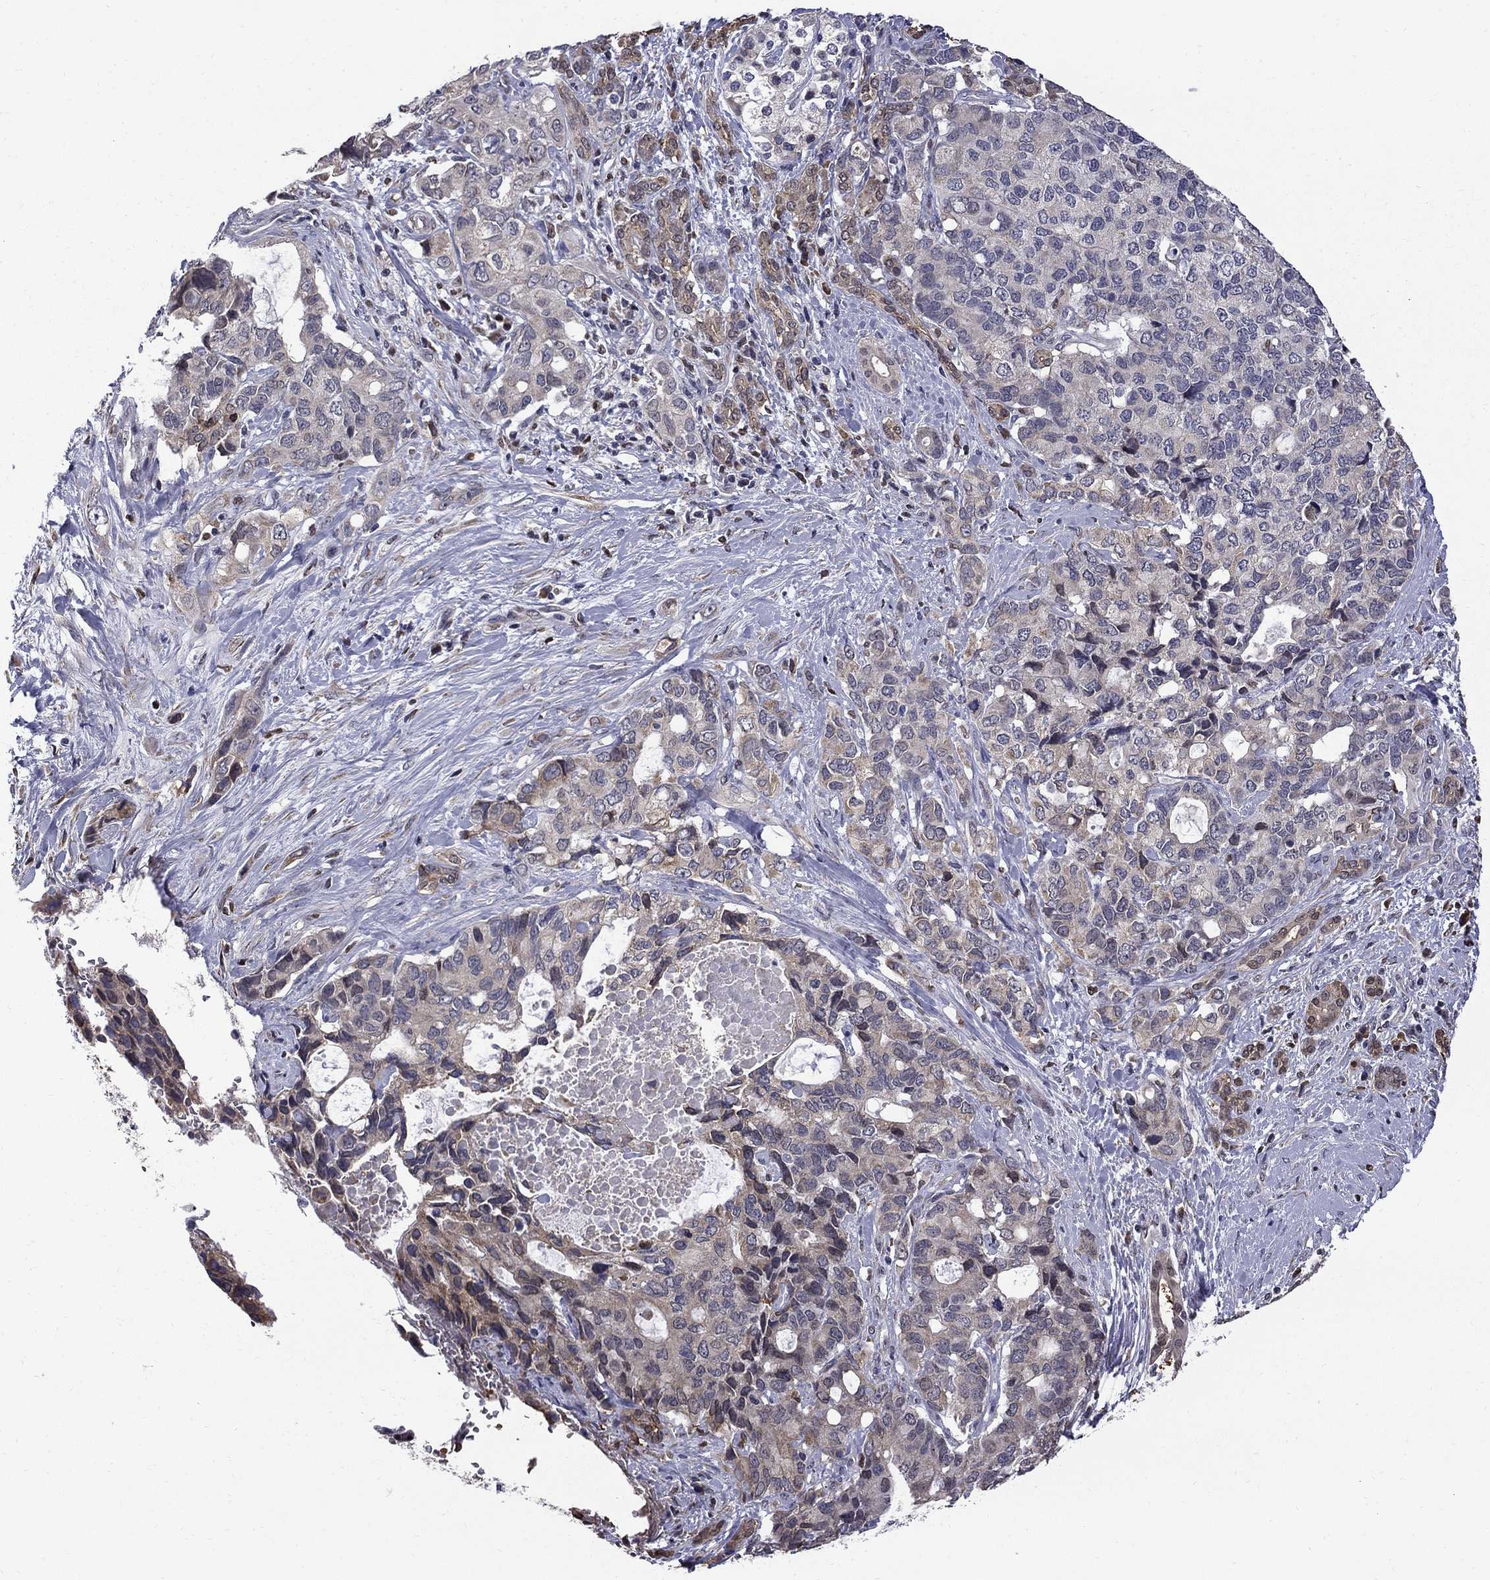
{"staining": {"intensity": "weak", "quantity": "<25%", "location": "cytoplasmic/membranous"}, "tissue": "pancreatic cancer", "cell_type": "Tumor cells", "image_type": "cancer", "snomed": [{"axis": "morphology", "description": "Adenocarcinoma, NOS"}, {"axis": "topography", "description": "Pancreas"}], "caption": "Immunohistochemical staining of human pancreatic adenocarcinoma reveals no significant expression in tumor cells.", "gene": "HSPB2", "patient": {"sex": "female", "age": 56}}